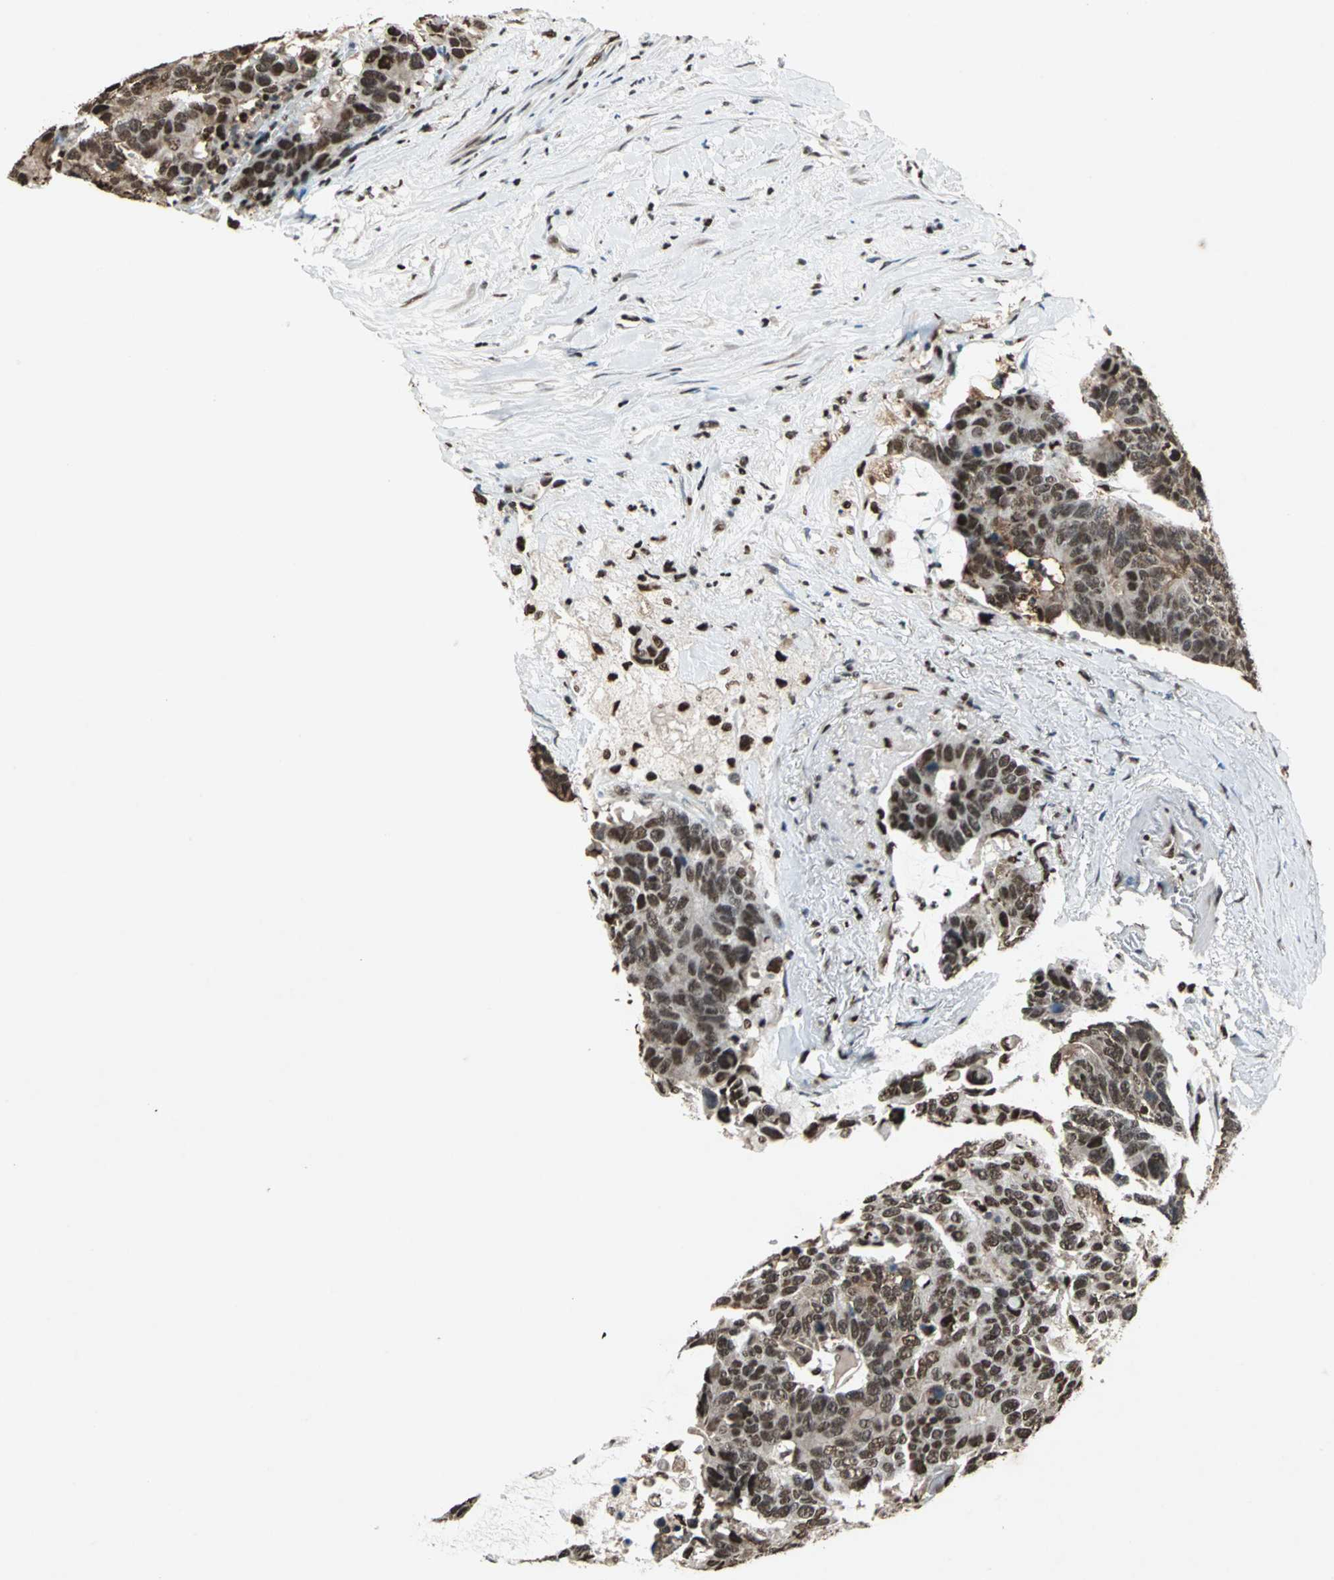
{"staining": {"intensity": "moderate", "quantity": ">75%", "location": "nuclear"}, "tissue": "colorectal cancer", "cell_type": "Tumor cells", "image_type": "cancer", "snomed": [{"axis": "morphology", "description": "Adenocarcinoma, NOS"}, {"axis": "topography", "description": "Colon"}], "caption": "Colorectal cancer stained with a protein marker reveals moderate staining in tumor cells.", "gene": "ANP32A", "patient": {"sex": "female", "age": 86}}